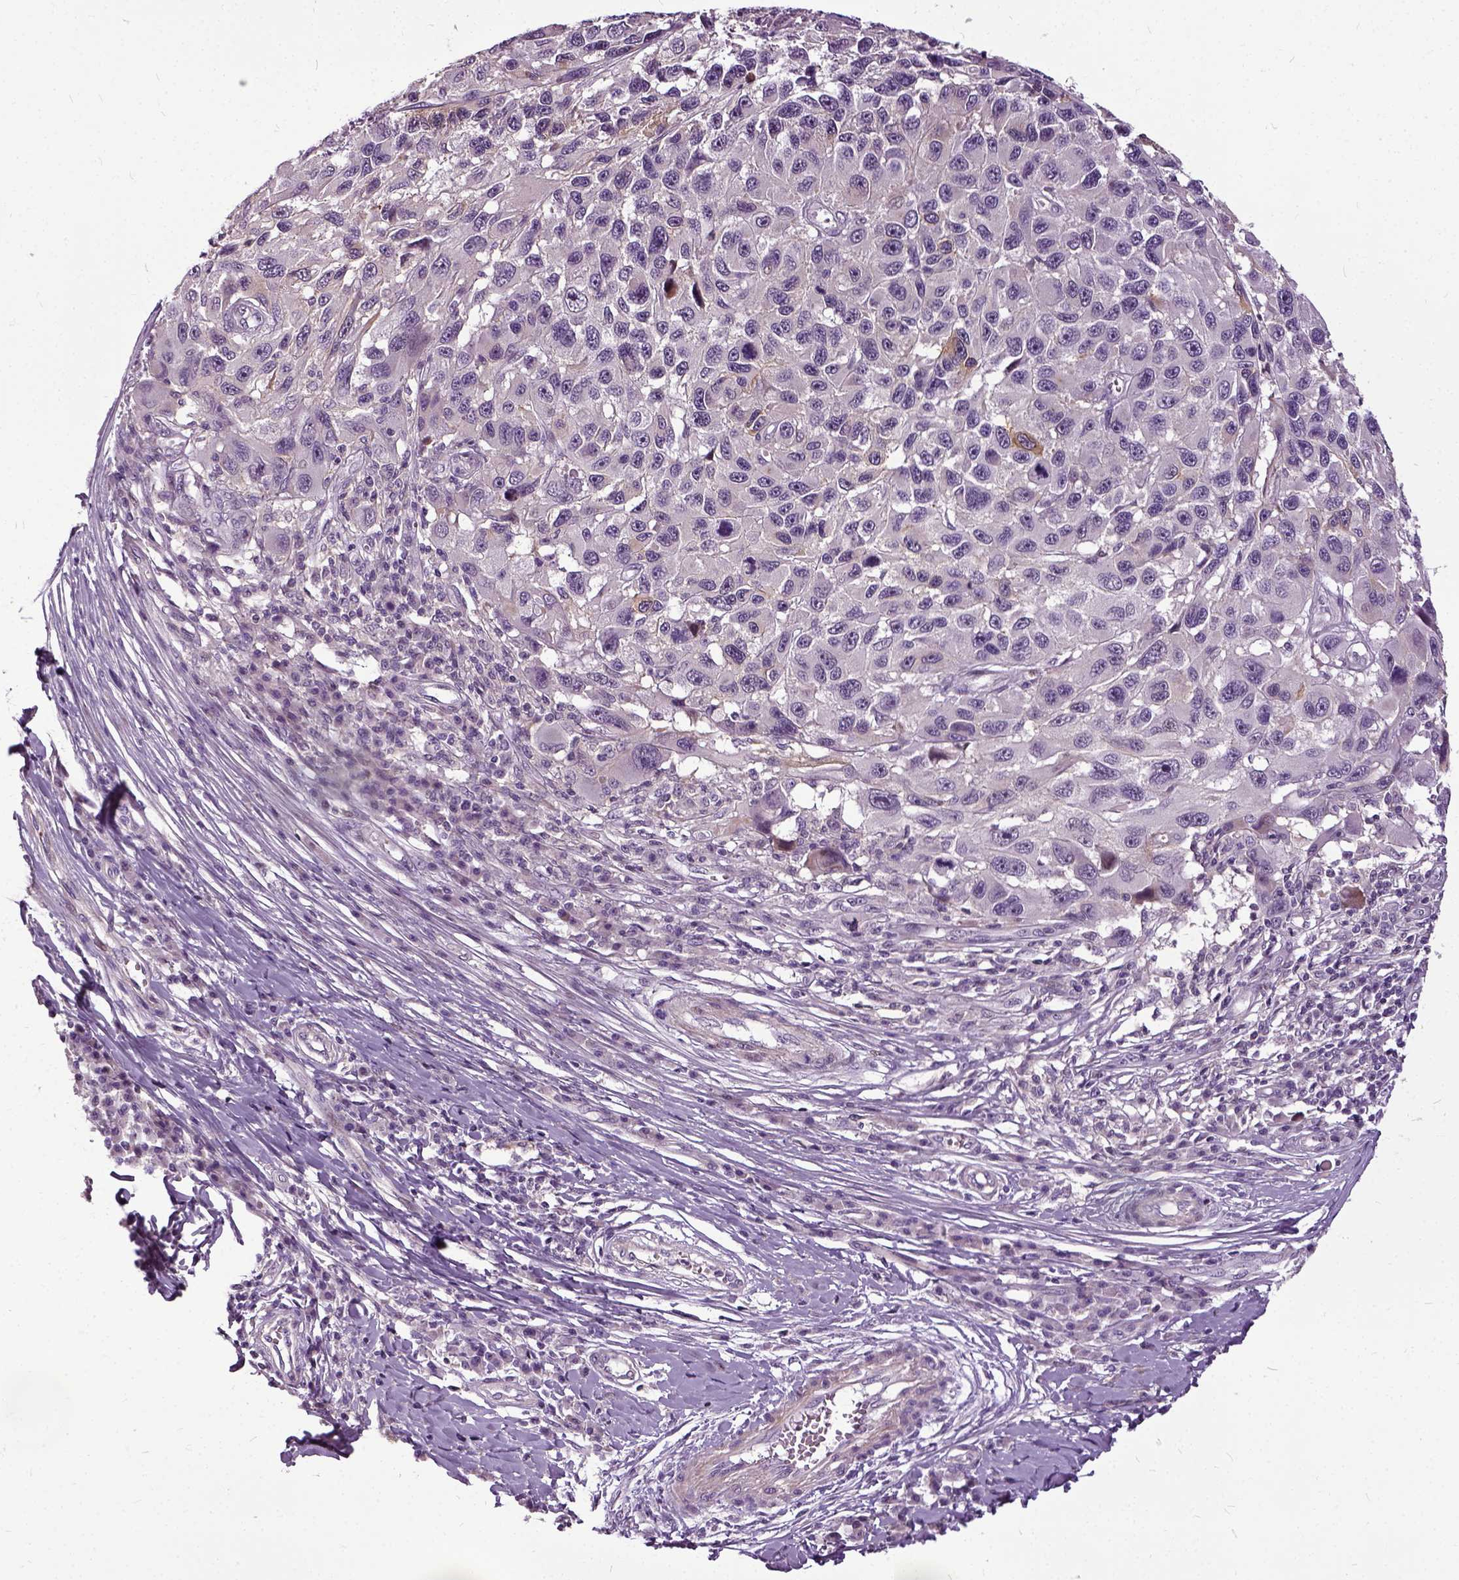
{"staining": {"intensity": "negative", "quantity": "none", "location": "none"}, "tissue": "melanoma", "cell_type": "Tumor cells", "image_type": "cancer", "snomed": [{"axis": "morphology", "description": "Malignant melanoma, NOS"}, {"axis": "topography", "description": "Skin"}], "caption": "A high-resolution image shows IHC staining of melanoma, which exhibits no significant expression in tumor cells.", "gene": "ILRUN", "patient": {"sex": "male", "age": 53}}